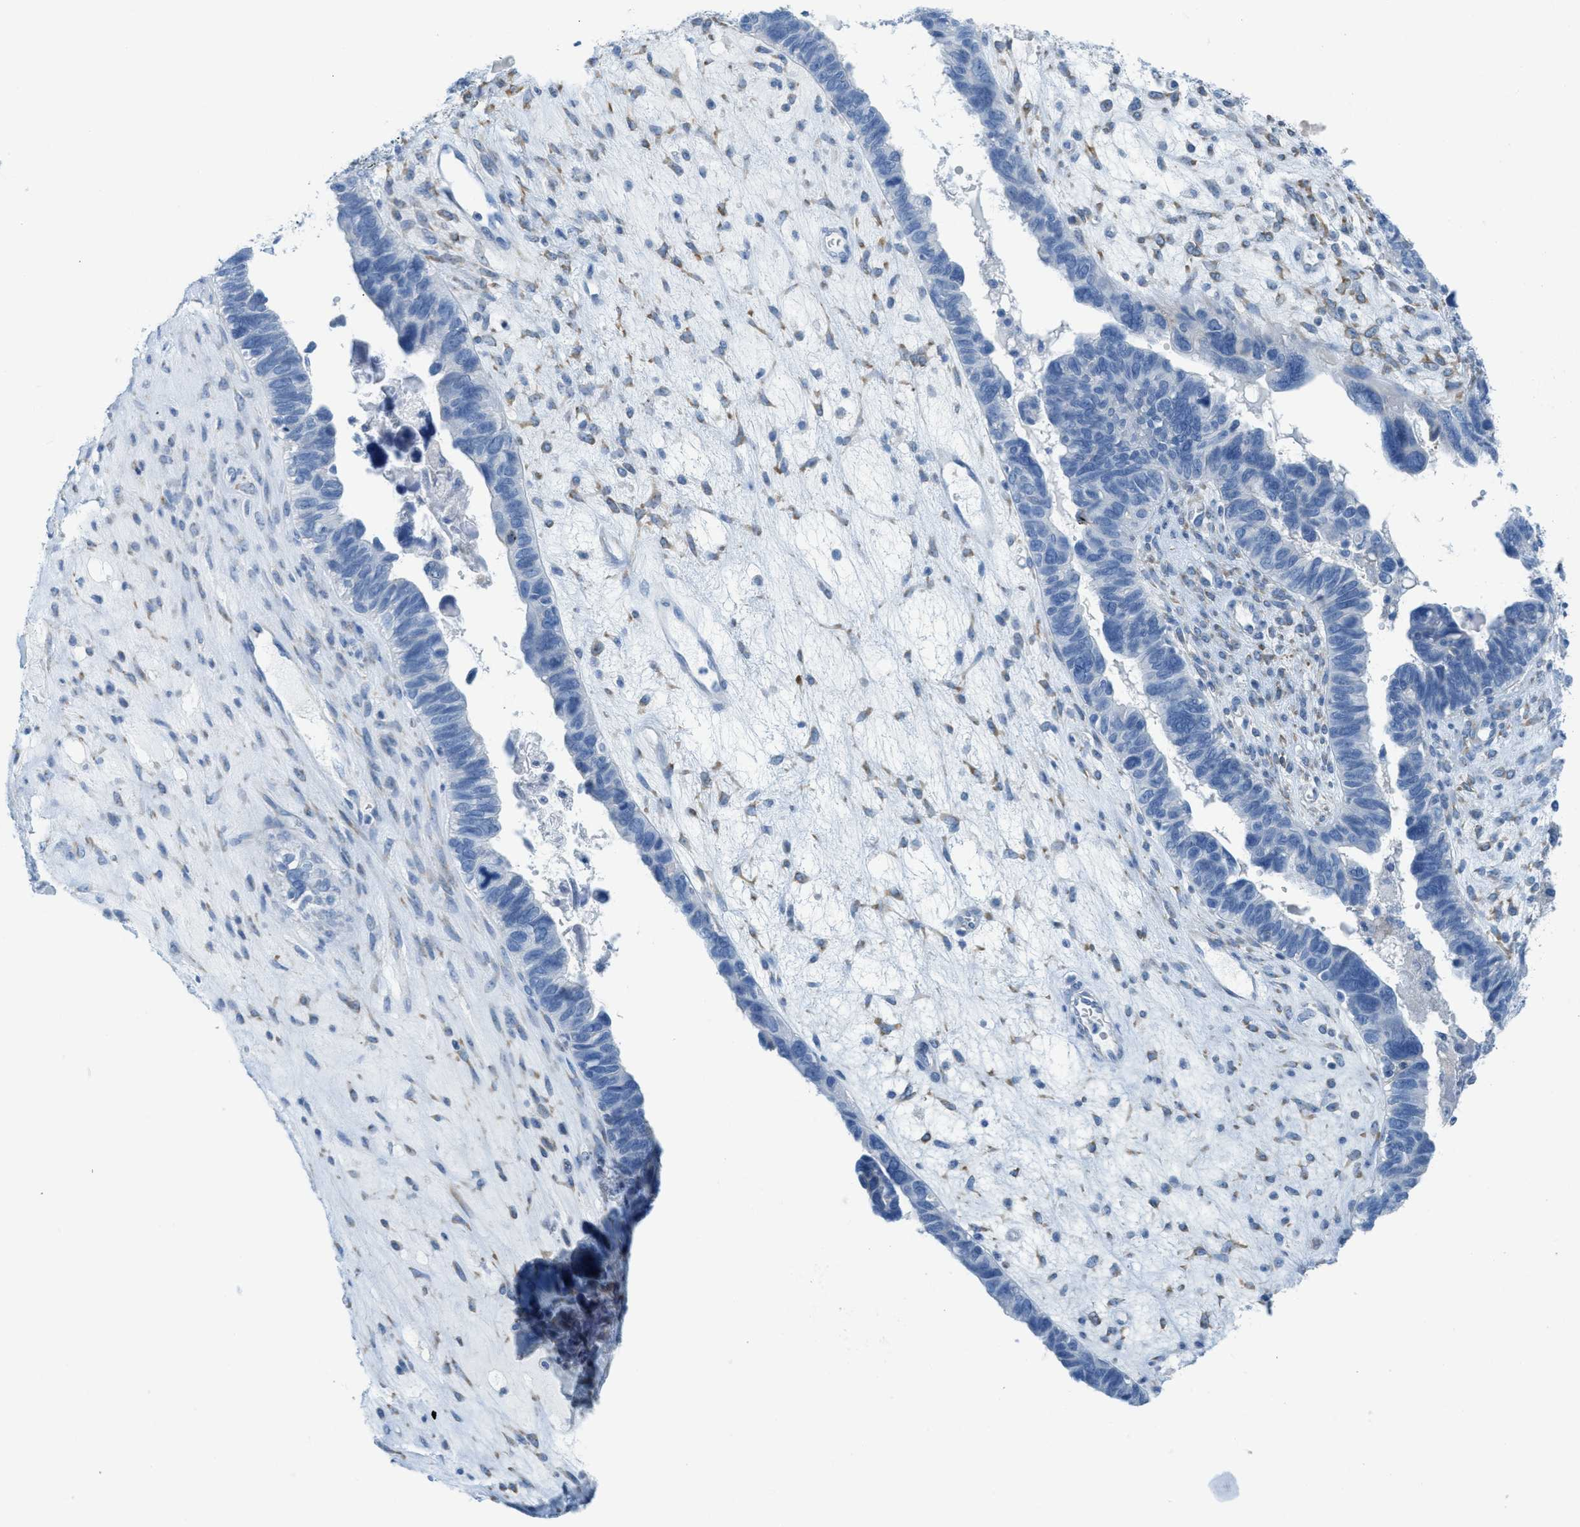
{"staining": {"intensity": "negative", "quantity": "none", "location": "none"}, "tissue": "ovarian cancer", "cell_type": "Tumor cells", "image_type": "cancer", "snomed": [{"axis": "morphology", "description": "Cystadenocarcinoma, serous, NOS"}, {"axis": "topography", "description": "Ovary"}], "caption": "High power microscopy image of an IHC micrograph of ovarian cancer (serous cystadenocarcinoma), revealing no significant positivity in tumor cells.", "gene": "ASGR1", "patient": {"sex": "female", "age": 79}}